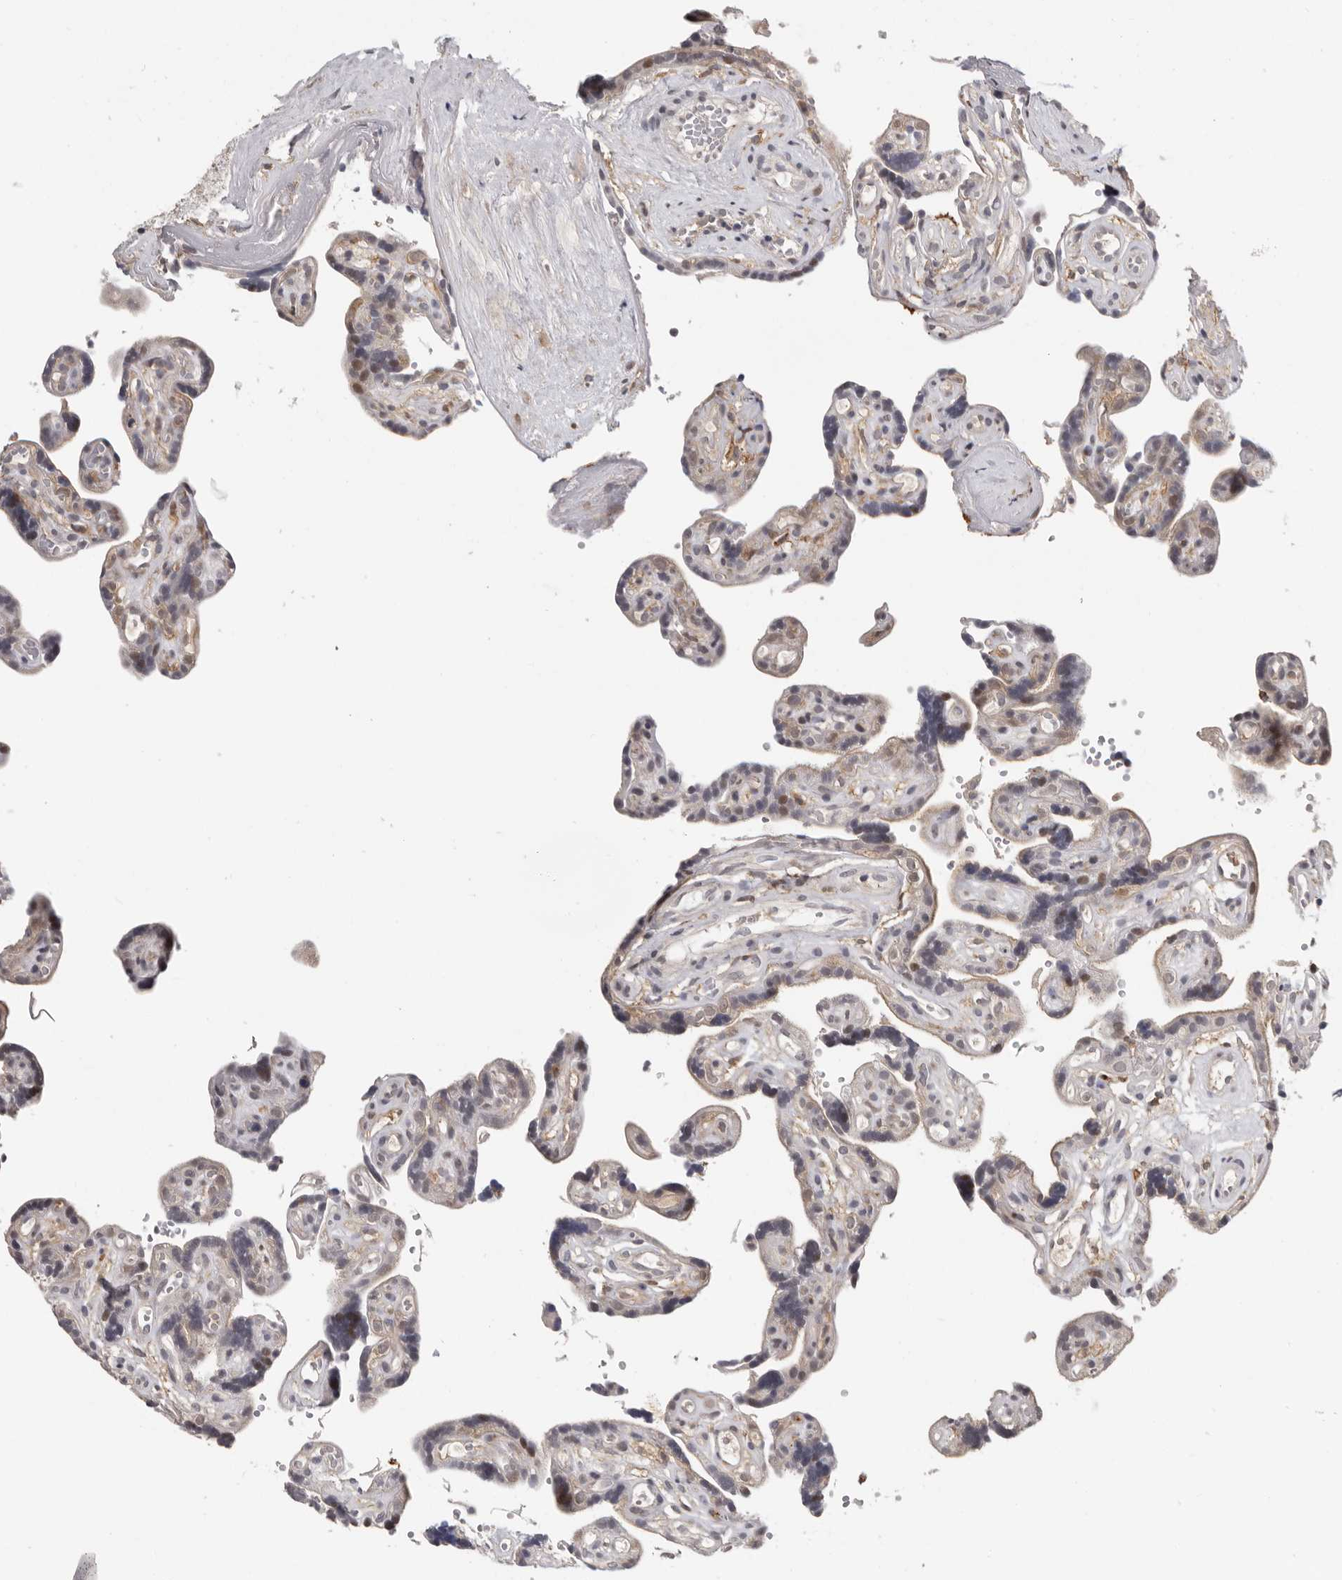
{"staining": {"intensity": "weak", "quantity": "<25%", "location": "cytoplasmic/membranous,nuclear"}, "tissue": "placenta", "cell_type": "Decidual cells", "image_type": "normal", "snomed": [{"axis": "morphology", "description": "Normal tissue, NOS"}, {"axis": "topography", "description": "Placenta"}], "caption": "This is a photomicrograph of immunohistochemistry (IHC) staining of unremarkable placenta, which shows no positivity in decidual cells.", "gene": "KIF2B", "patient": {"sex": "female", "age": 30}}